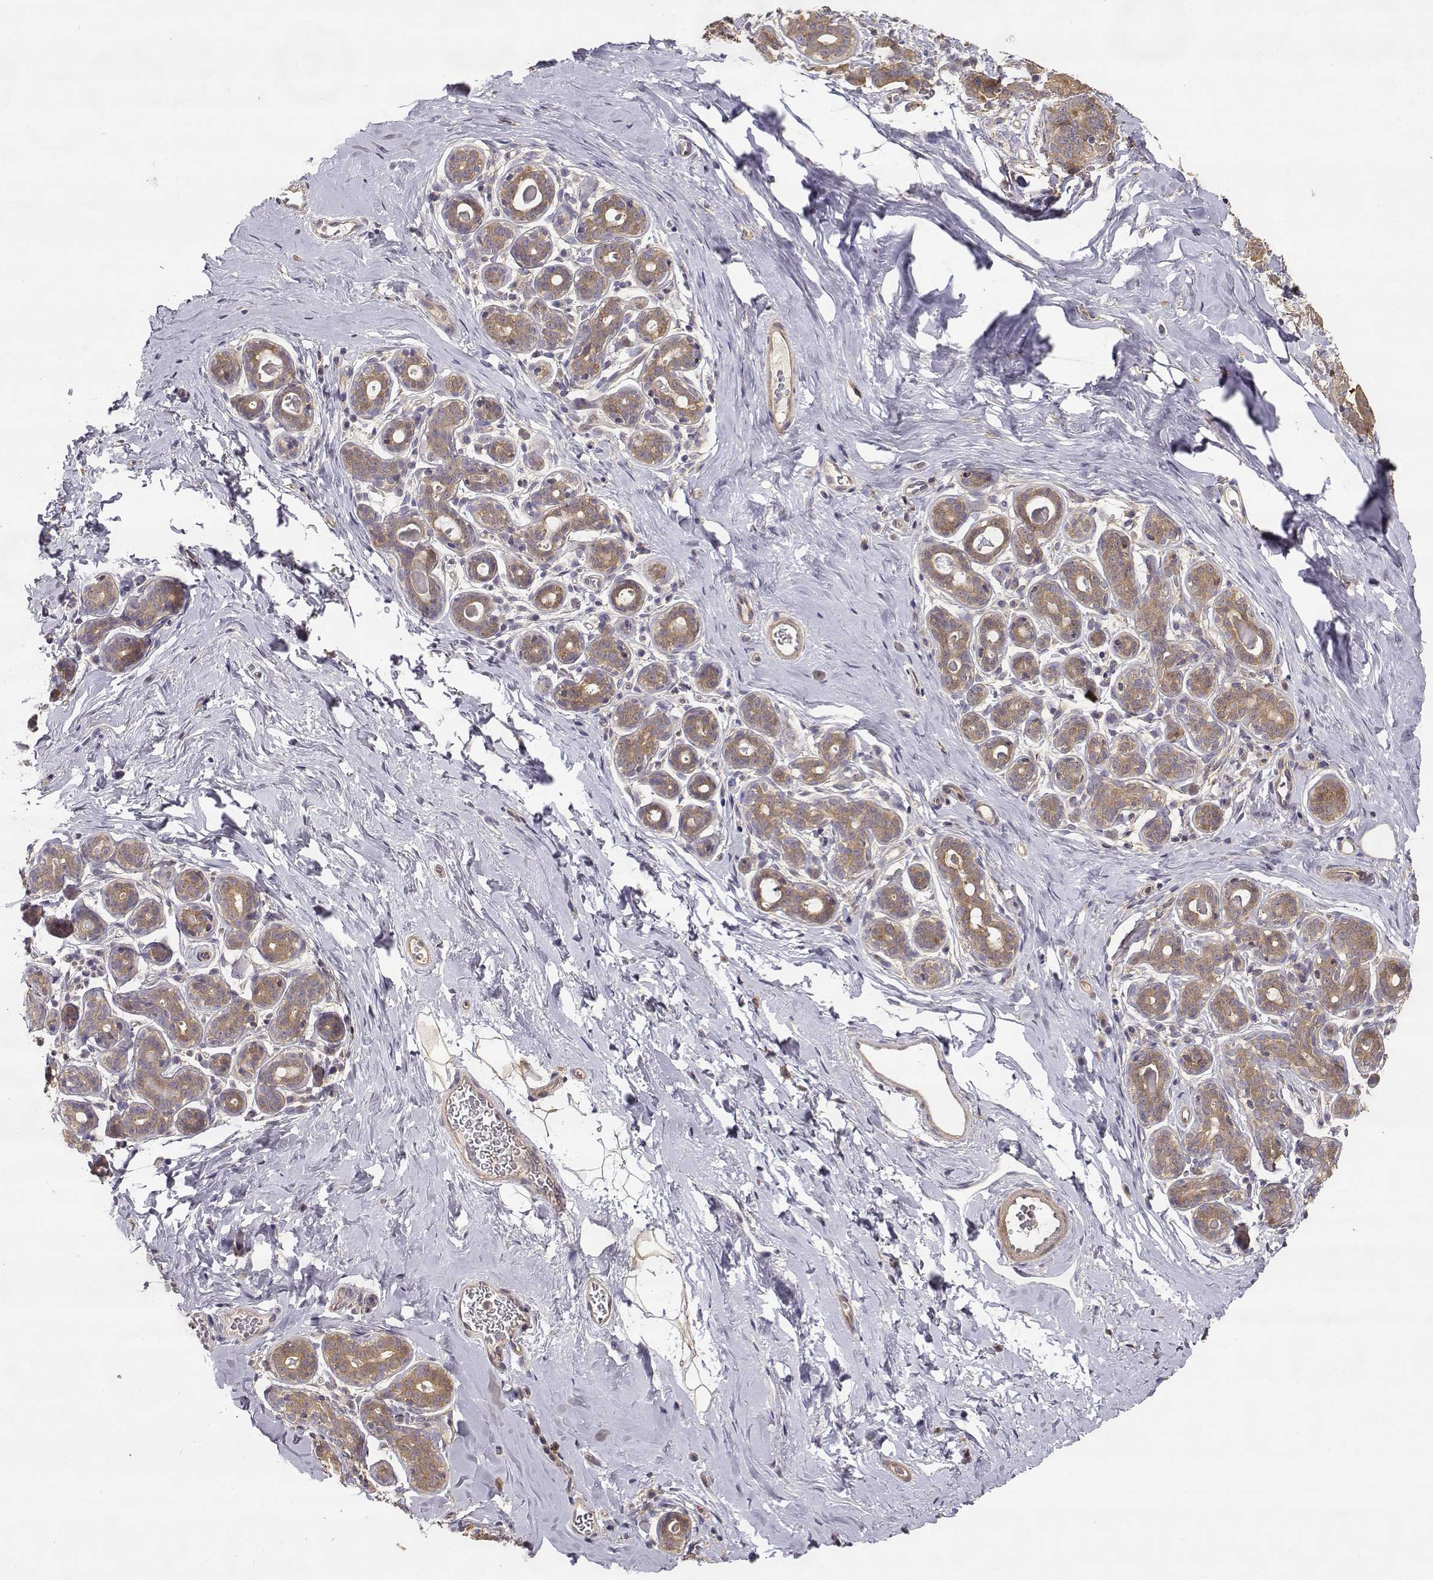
{"staining": {"intensity": "moderate", "quantity": ">75%", "location": "cytoplasmic/membranous"}, "tissue": "breast", "cell_type": "Adipocytes", "image_type": "normal", "snomed": [{"axis": "morphology", "description": "Normal tissue, NOS"}, {"axis": "topography", "description": "Skin"}, {"axis": "topography", "description": "Breast"}], "caption": "Protein expression by IHC demonstrates moderate cytoplasmic/membranous positivity in about >75% of adipocytes in normal breast.", "gene": "CRIM1", "patient": {"sex": "female", "age": 43}}